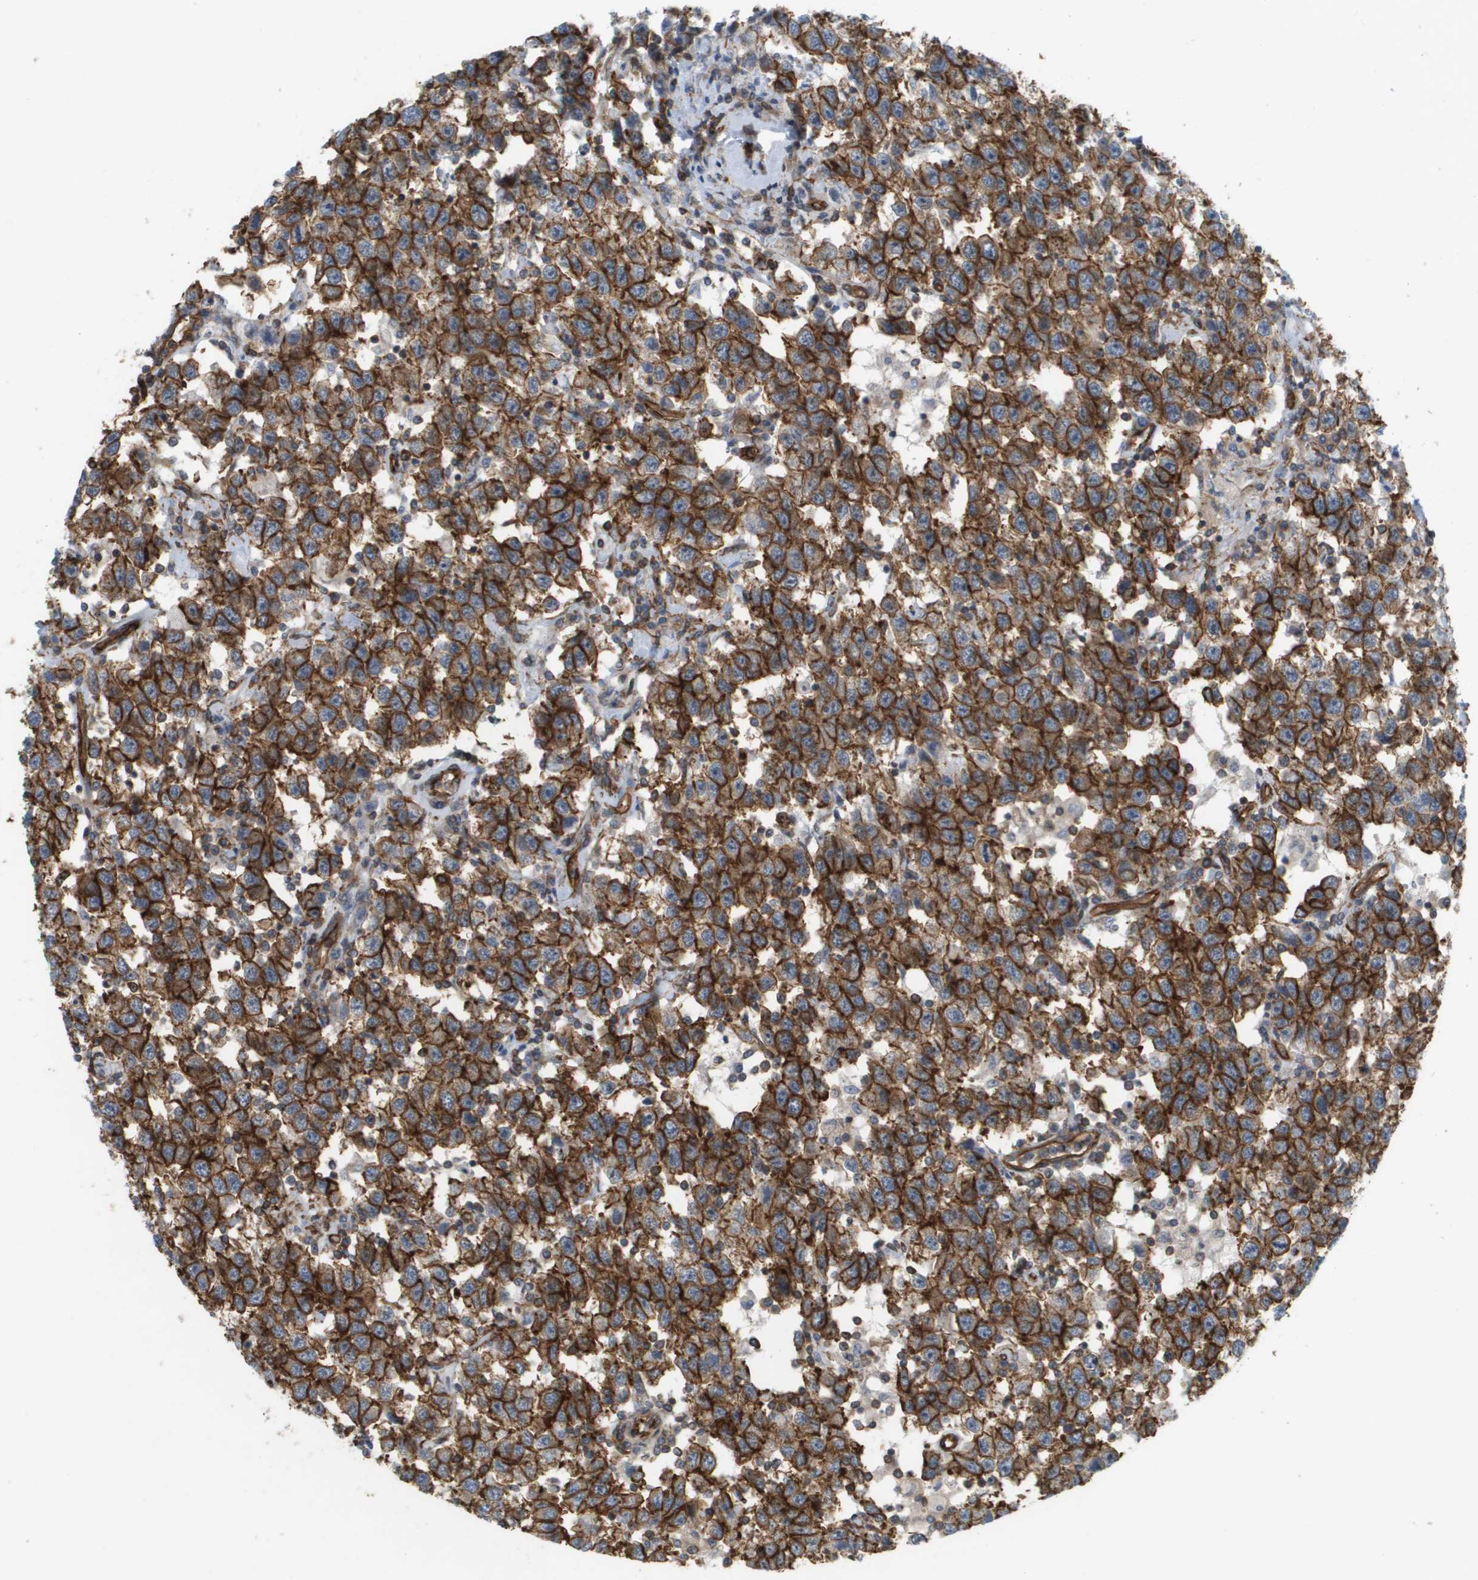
{"staining": {"intensity": "strong", "quantity": ">75%", "location": "cytoplasmic/membranous"}, "tissue": "testis cancer", "cell_type": "Tumor cells", "image_type": "cancer", "snomed": [{"axis": "morphology", "description": "Seminoma, NOS"}, {"axis": "topography", "description": "Testis"}], "caption": "An image of human testis seminoma stained for a protein demonstrates strong cytoplasmic/membranous brown staining in tumor cells.", "gene": "SGMS2", "patient": {"sex": "male", "age": 41}}